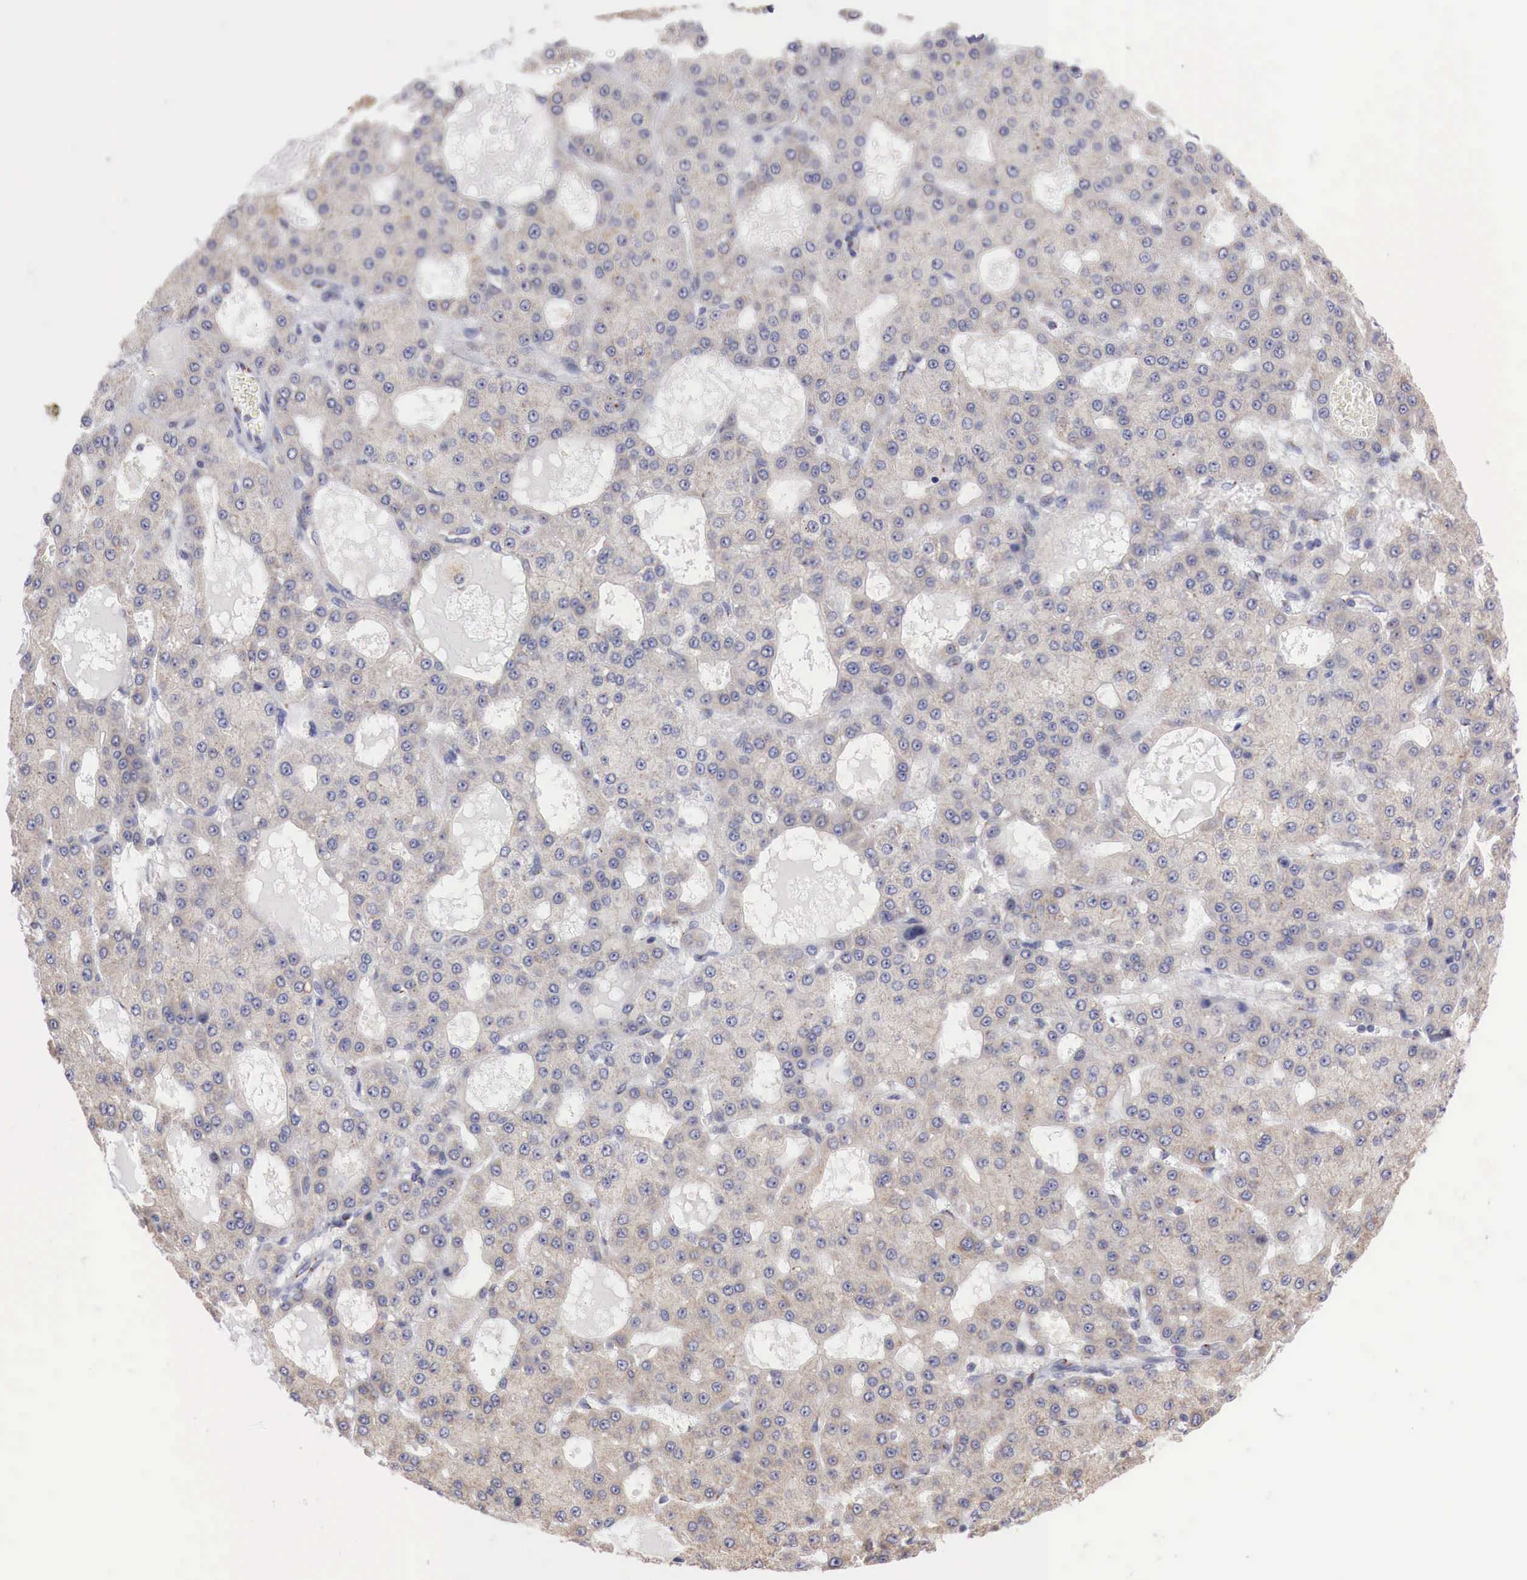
{"staining": {"intensity": "moderate", "quantity": "25%-75%", "location": "cytoplasmic/membranous"}, "tissue": "liver cancer", "cell_type": "Tumor cells", "image_type": "cancer", "snomed": [{"axis": "morphology", "description": "Carcinoma, Hepatocellular, NOS"}, {"axis": "topography", "description": "Liver"}], "caption": "About 25%-75% of tumor cells in liver hepatocellular carcinoma show moderate cytoplasmic/membranous protein positivity as visualized by brown immunohistochemical staining.", "gene": "SYAP1", "patient": {"sex": "male", "age": 47}}